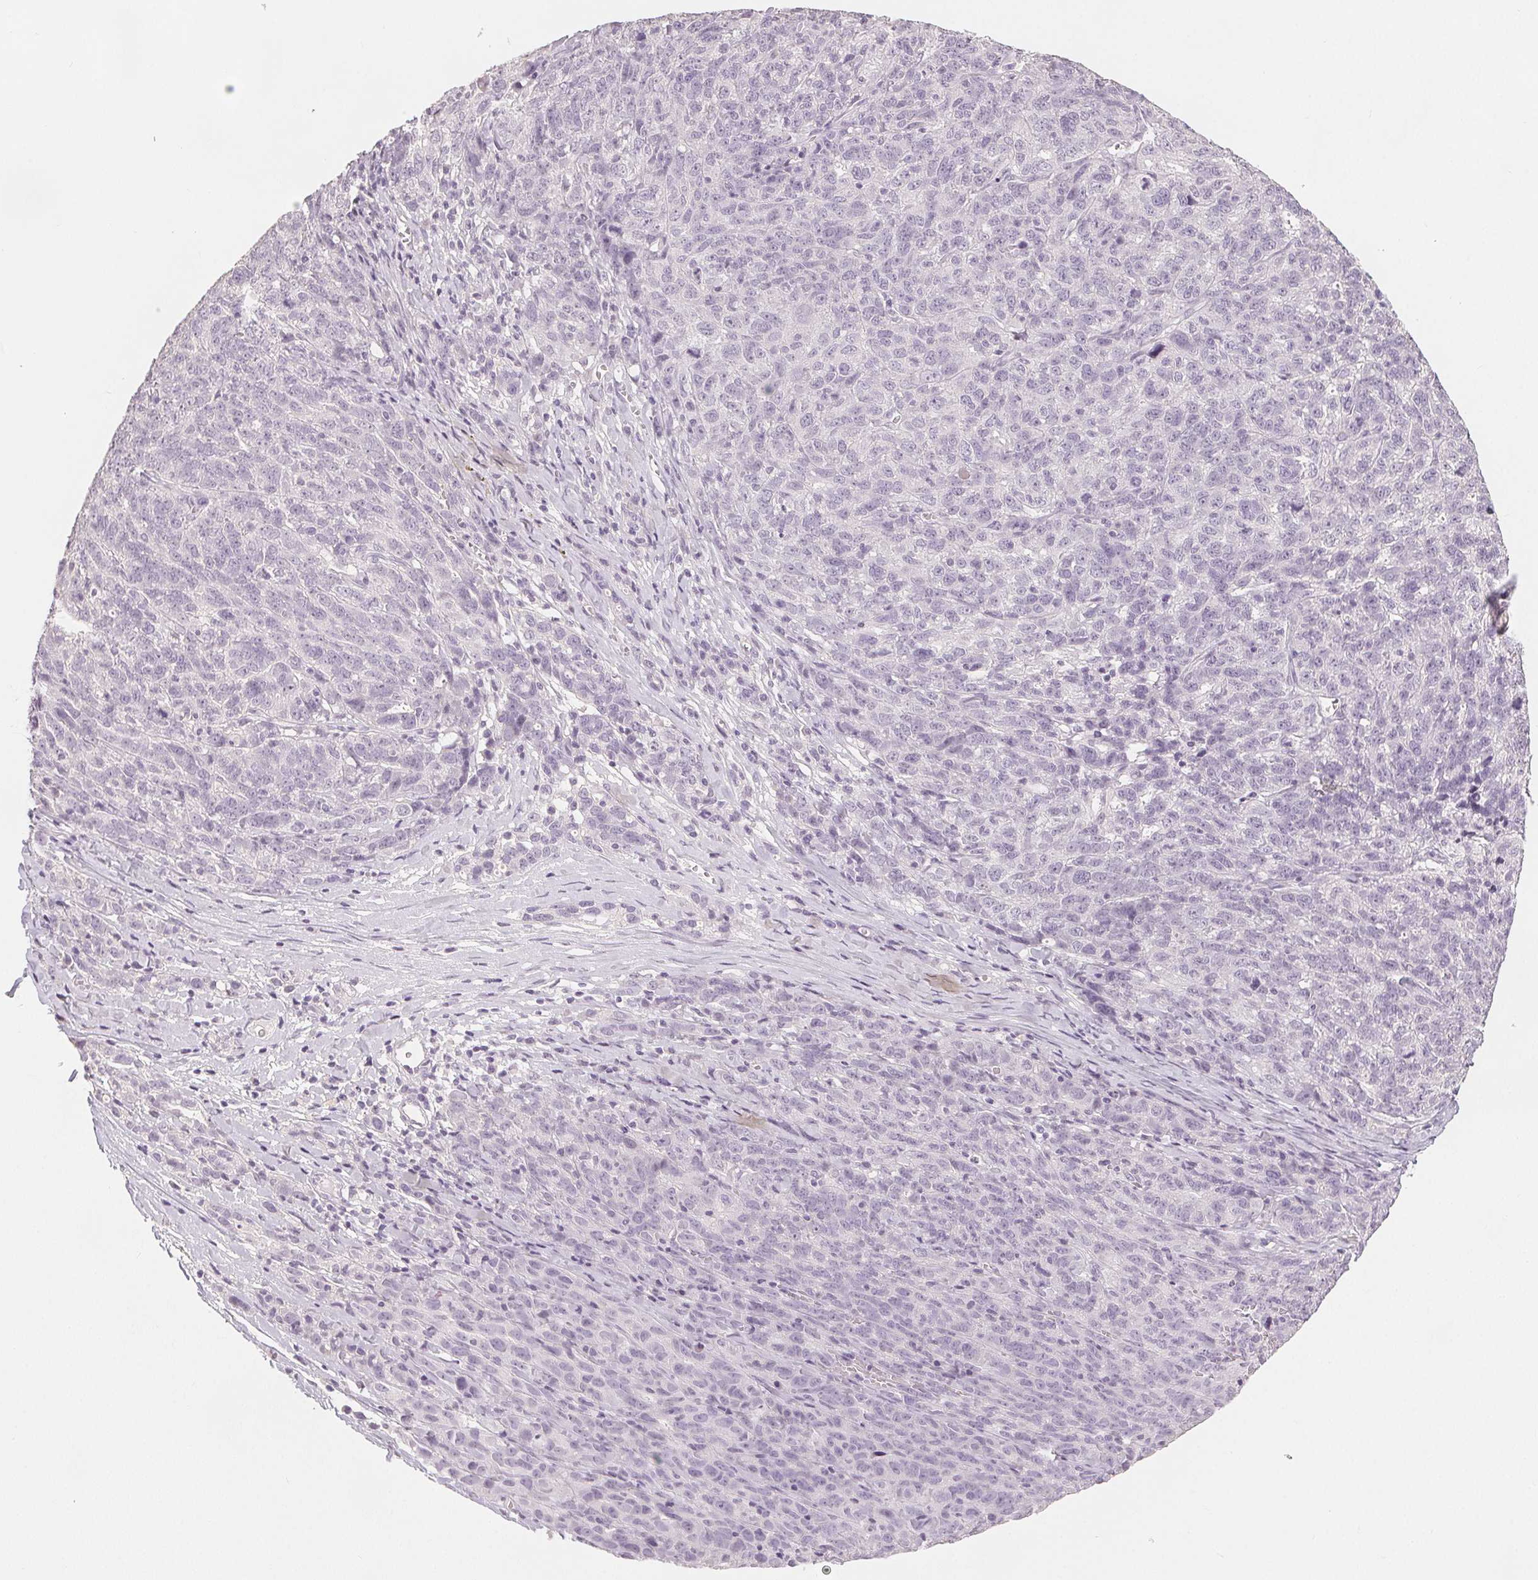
{"staining": {"intensity": "negative", "quantity": "none", "location": "none"}, "tissue": "ovarian cancer", "cell_type": "Tumor cells", "image_type": "cancer", "snomed": [{"axis": "morphology", "description": "Cystadenocarcinoma, serous, NOS"}, {"axis": "topography", "description": "Ovary"}], "caption": "This histopathology image is of ovarian cancer stained with immunohistochemistry (IHC) to label a protein in brown with the nuclei are counter-stained blue. There is no staining in tumor cells. The staining is performed using DAB (3,3'-diaminobenzidine) brown chromogen with nuclei counter-stained in using hematoxylin.", "gene": "SLC27A5", "patient": {"sex": "female", "age": 71}}